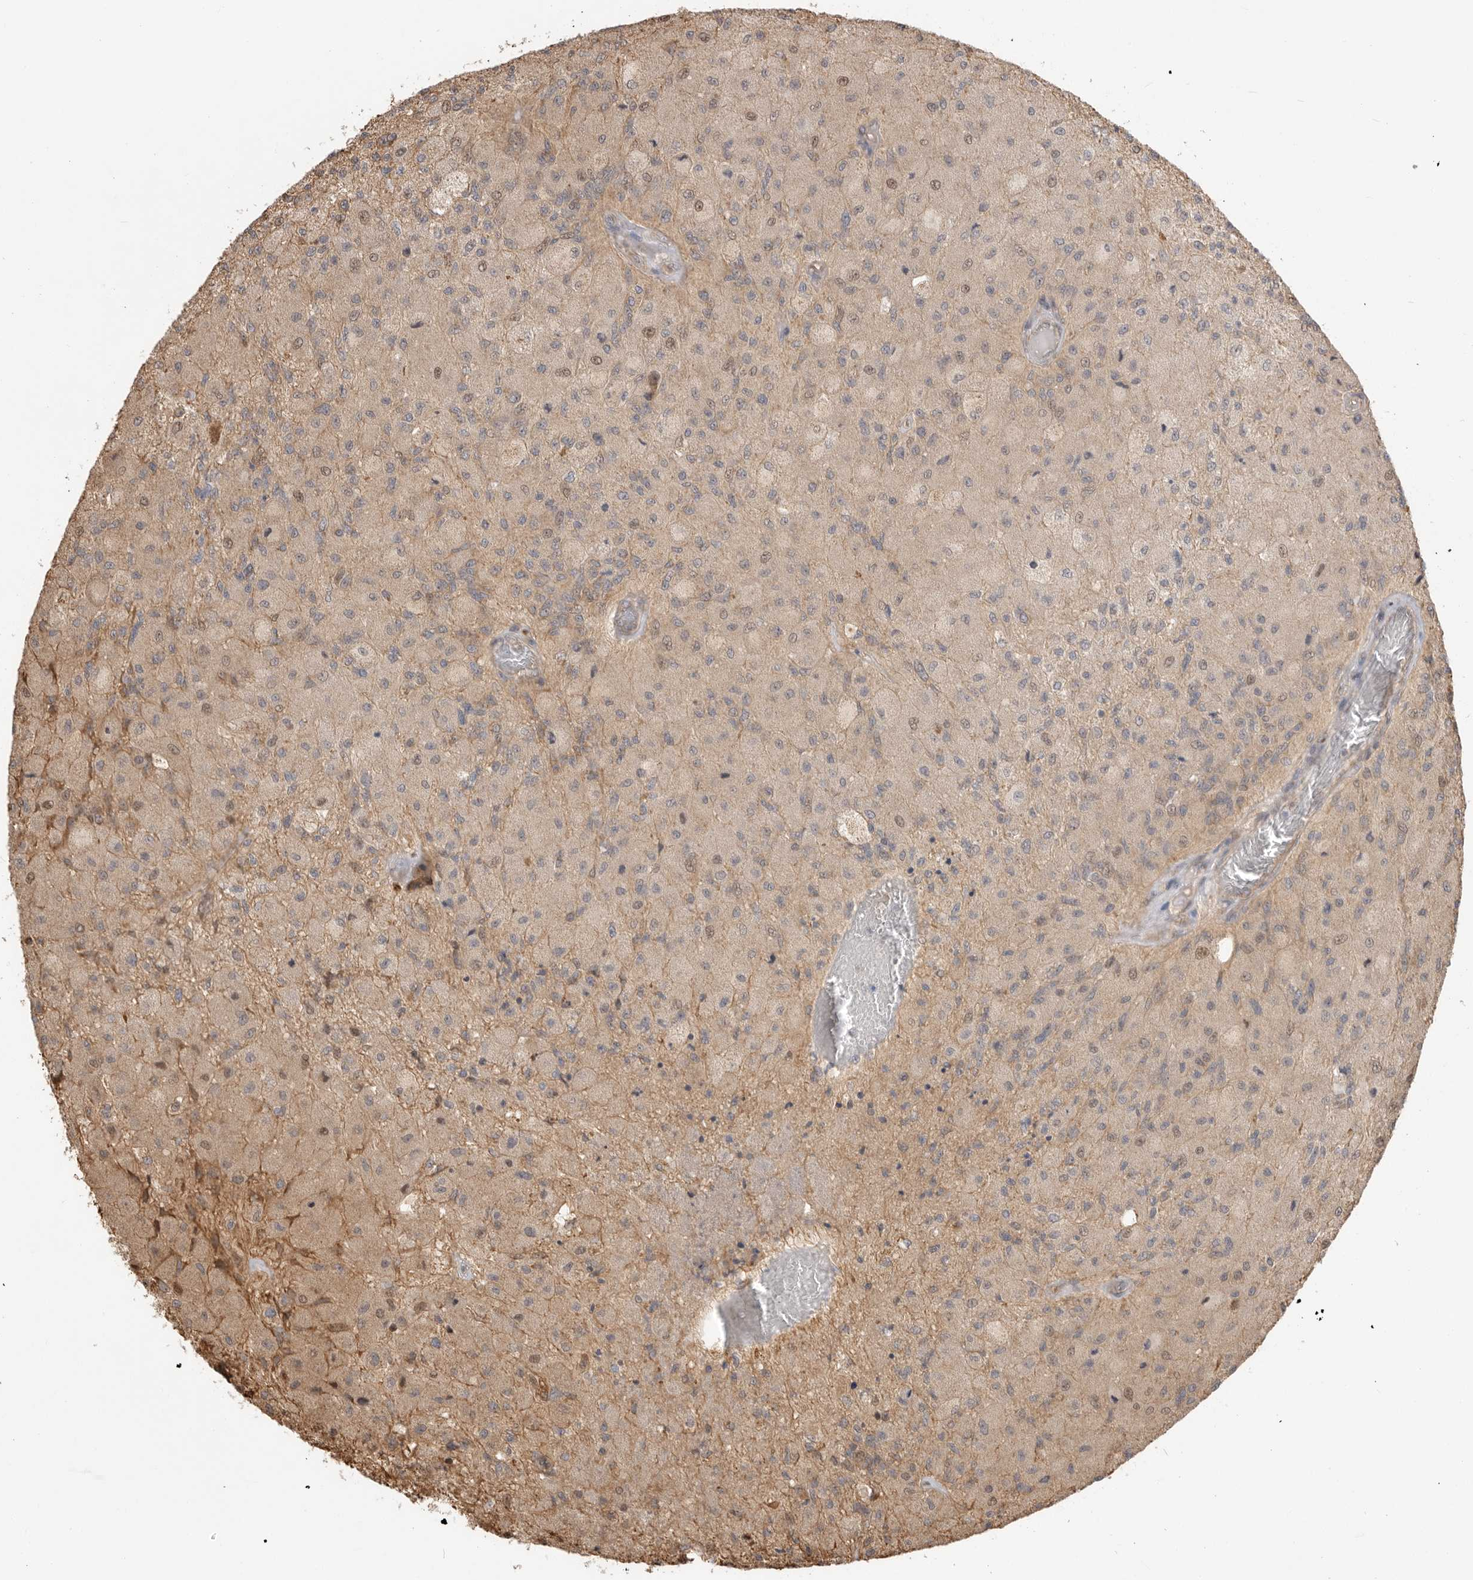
{"staining": {"intensity": "weak", "quantity": "25%-75%", "location": "nuclear"}, "tissue": "glioma", "cell_type": "Tumor cells", "image_type": "cancer", "snomed": [{"axis": "morphology", "description": "Normal tissue, NOS"}, {"axis": "morphology", "description": "Glioma, malignant, High grade"}, {"axis": "topography", "description": "Cerebral cortex"}], "caption": "Malignant glioma (high-grade) stained for a protein (brown) displays weak nuclear positive staining in about 25%-75% of tumor cells.", "gene": "DPH7", "patient": {"sex": "male", "age": 77}}